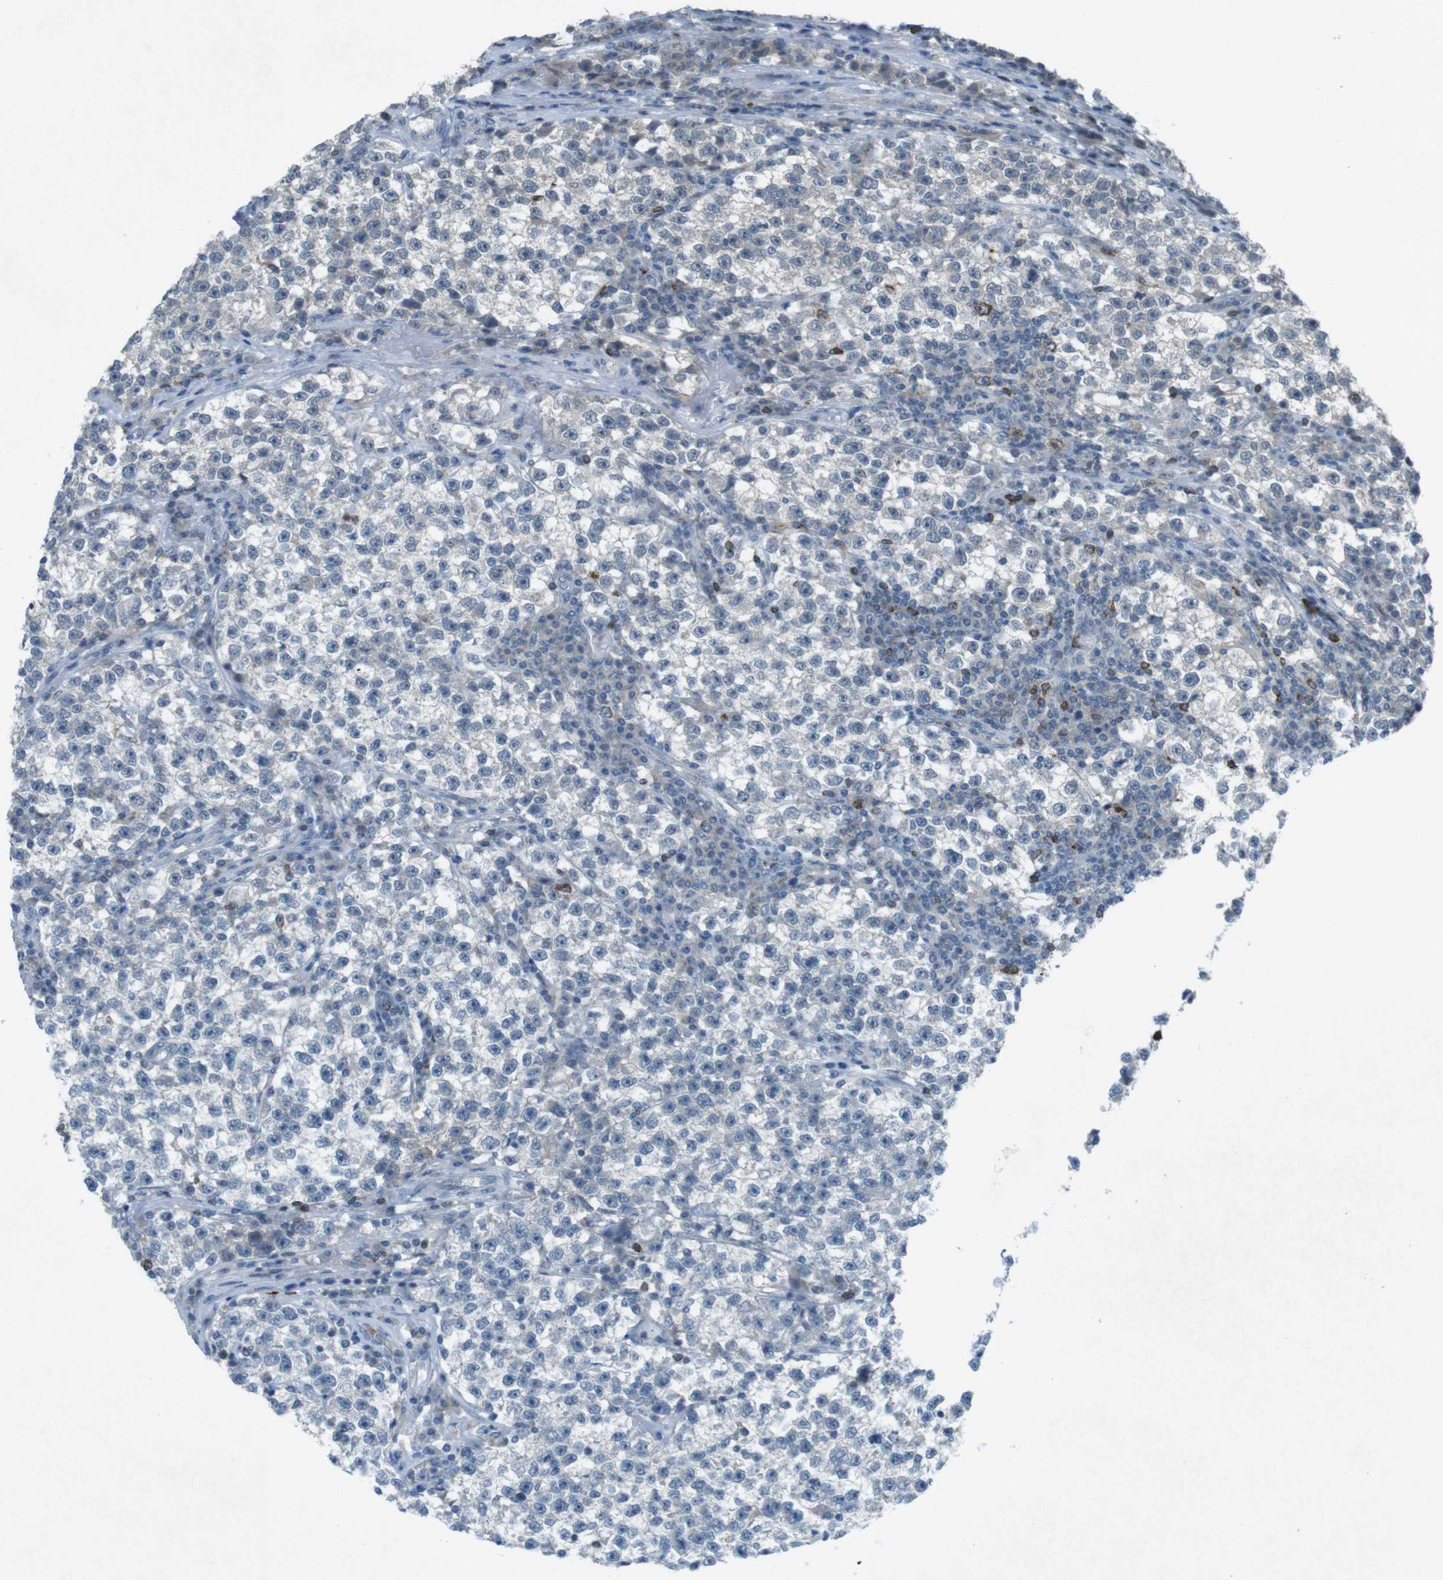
{"staining": {"intensity": "negative", "quantity": "none", "location": "none"}, "tissue": "testis cancer", "cell_type": "Tumor cells", "image_type": "cancer", "snomed": [{"axis": "morphology", "description": "Seminoma, NOS"}, {"axis": "topography", "description": "Testis"}], "caption": "Immunohistochemistry of human testis cancer exhibits no positivity in tumor cells.", "gene": "FCRLA", "patient": {"sex": "male", "age": 22}}